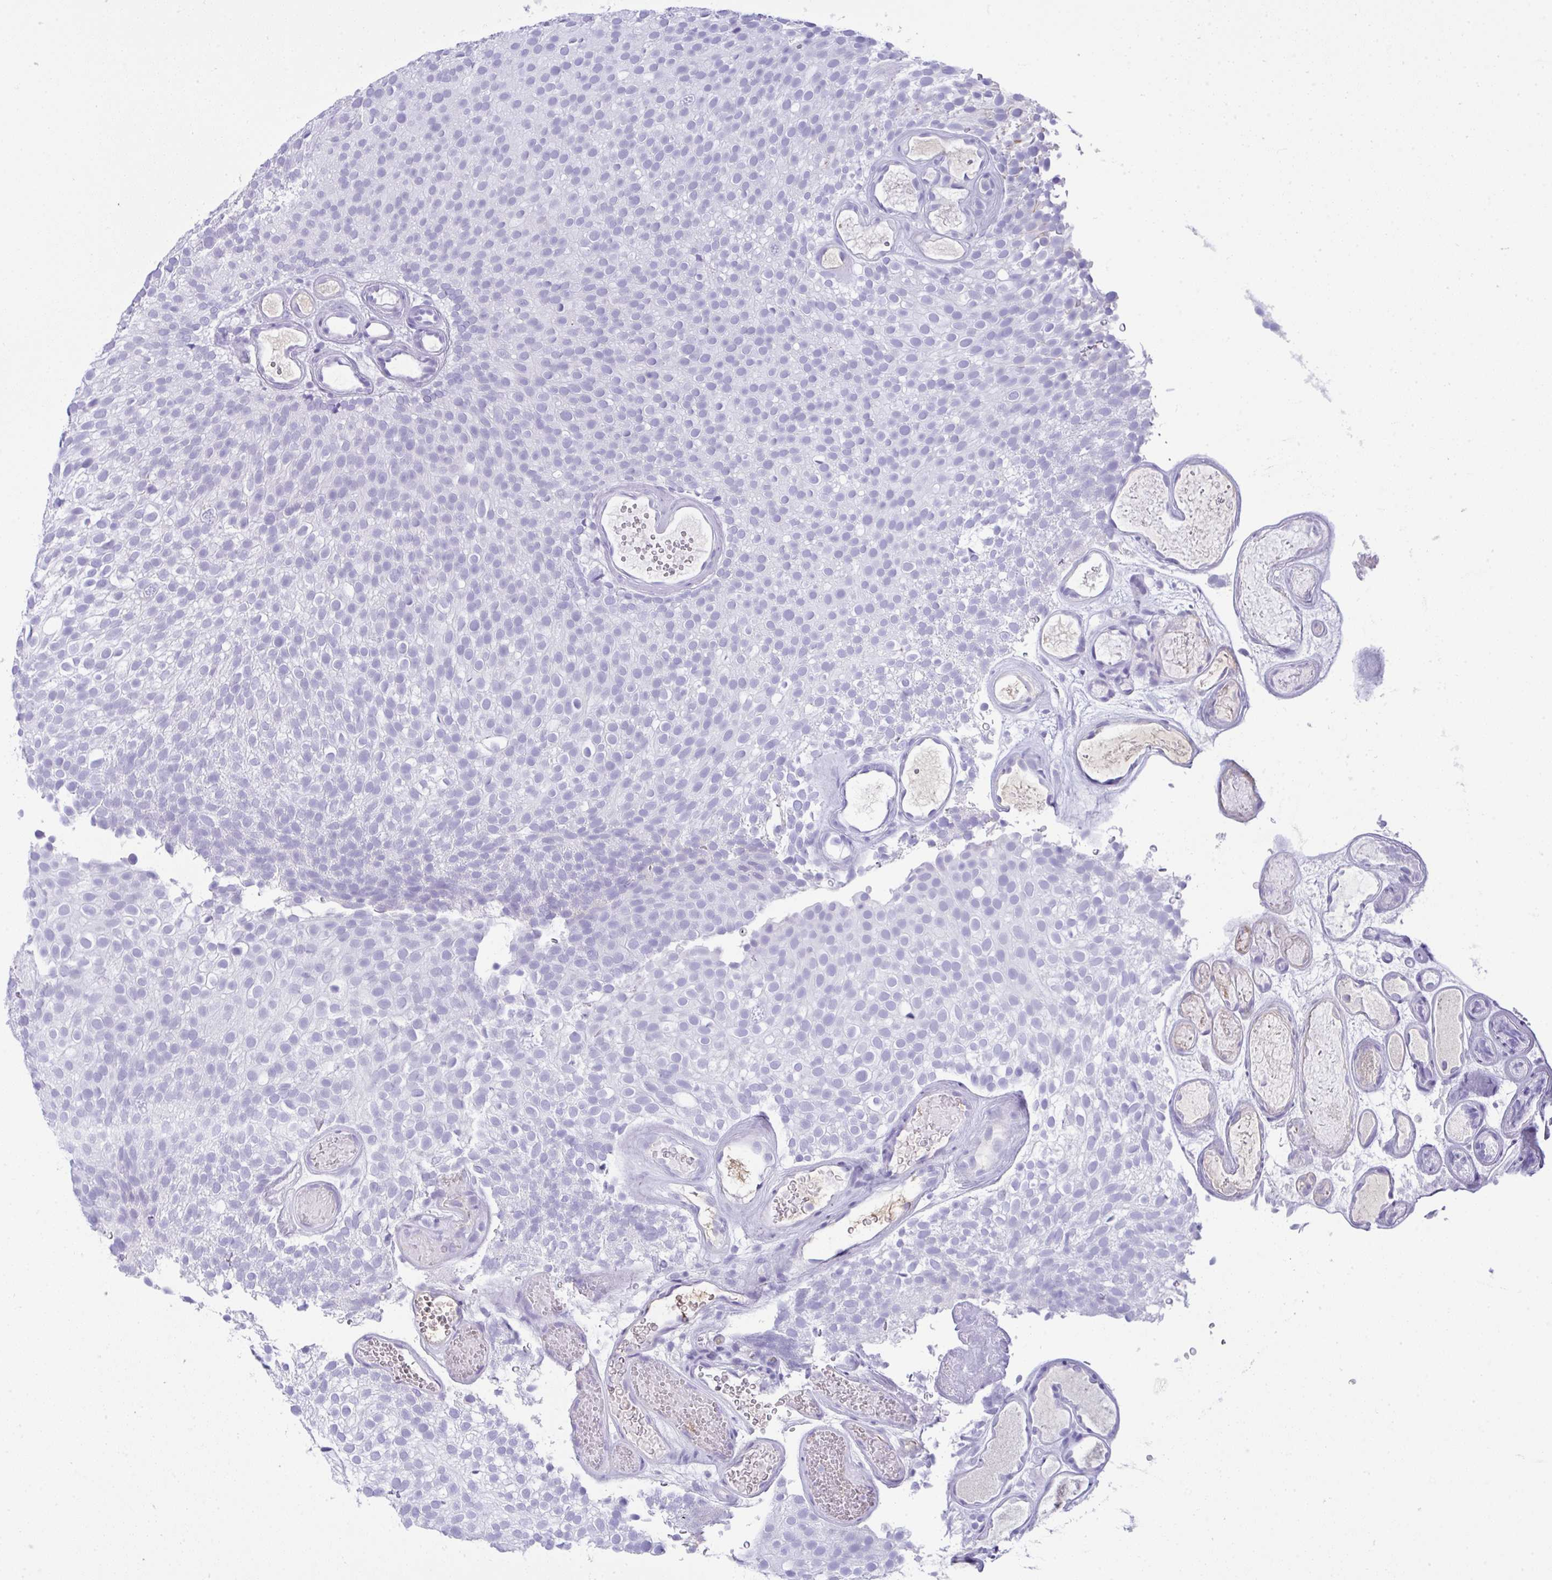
{"staining": {"intensity": "negative", "quantity": "none", "location": "none"}, "tissue": "urothelial cancer", "cell_type": "Tumor cells", "image_type": "cancer", "snomed": [{"axis": "morphology", "description": "Urothelial carcinoma, Low grade"}, {"axis": "topography", "description": "Urinary bladder"}], "caption": "High power microscopy histopathology image of an IHC micrograph of urothelial cancer, revealing no significant expression in tumor cells.", "gene": "JCHAIN", "patient": {"sex": "male", "age": 78}}